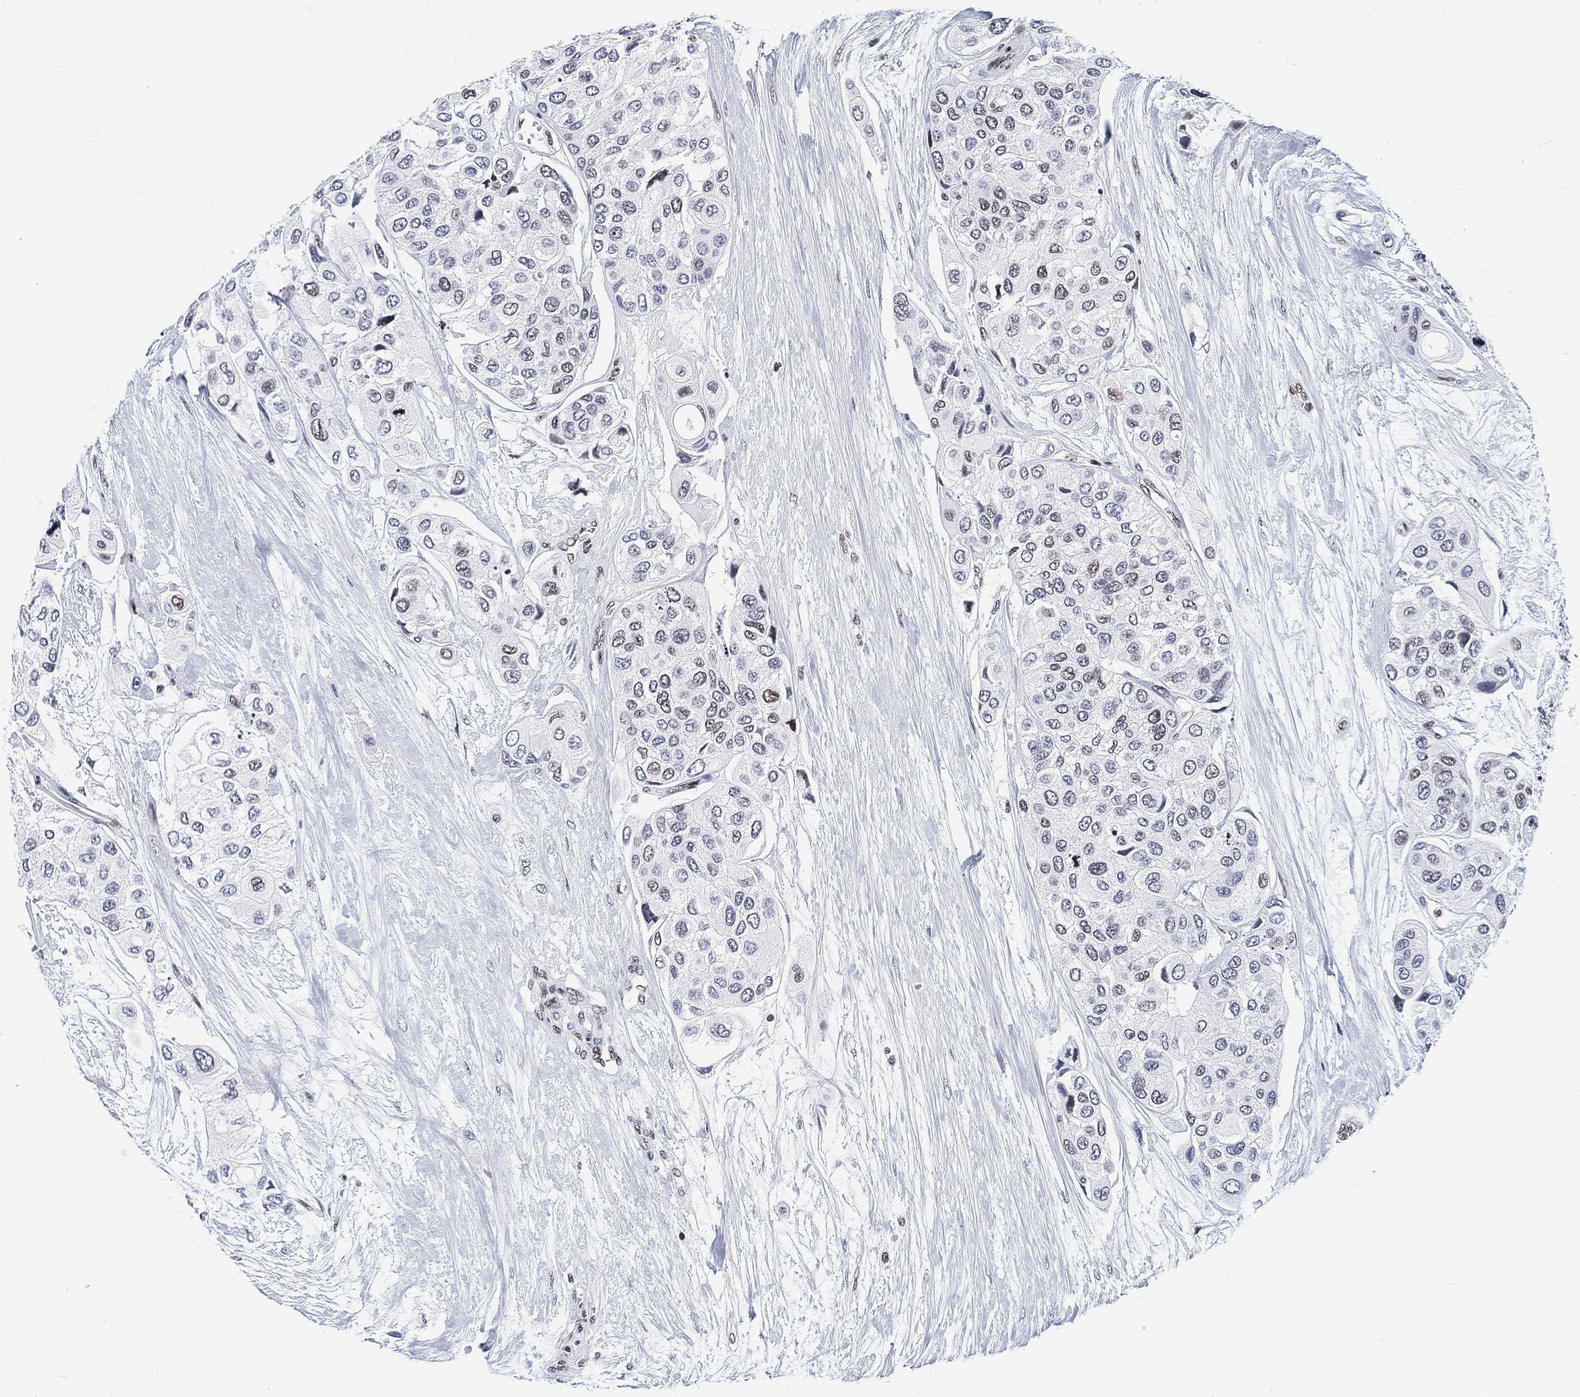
{"staining": {"intensity": "moderate", "quantity": "<25%", "location": "nuclear"}, "tissue": "urothelial cancer", "cell_type": "Tumor cells", "image_type": "cancer", "snomed": [{"axis": "morphology", "description": "Urothelial carcinoma, High grade"}, {"axis": "topography", "description": "Urinary bladder"}], "caption": "Protein expression by immunohistochemistry (IHC) displays moderate nuclear positivity in about <25% of tumor cells in urothelial cancer. The staining was performed using DAB (3,3'-diaminobenzidine), with brown indicating positive protein expression. Nuclei are stained blue with hematoxylin.", "gene": "H1-10", "patient": {"sex": "male", "age": 77}}